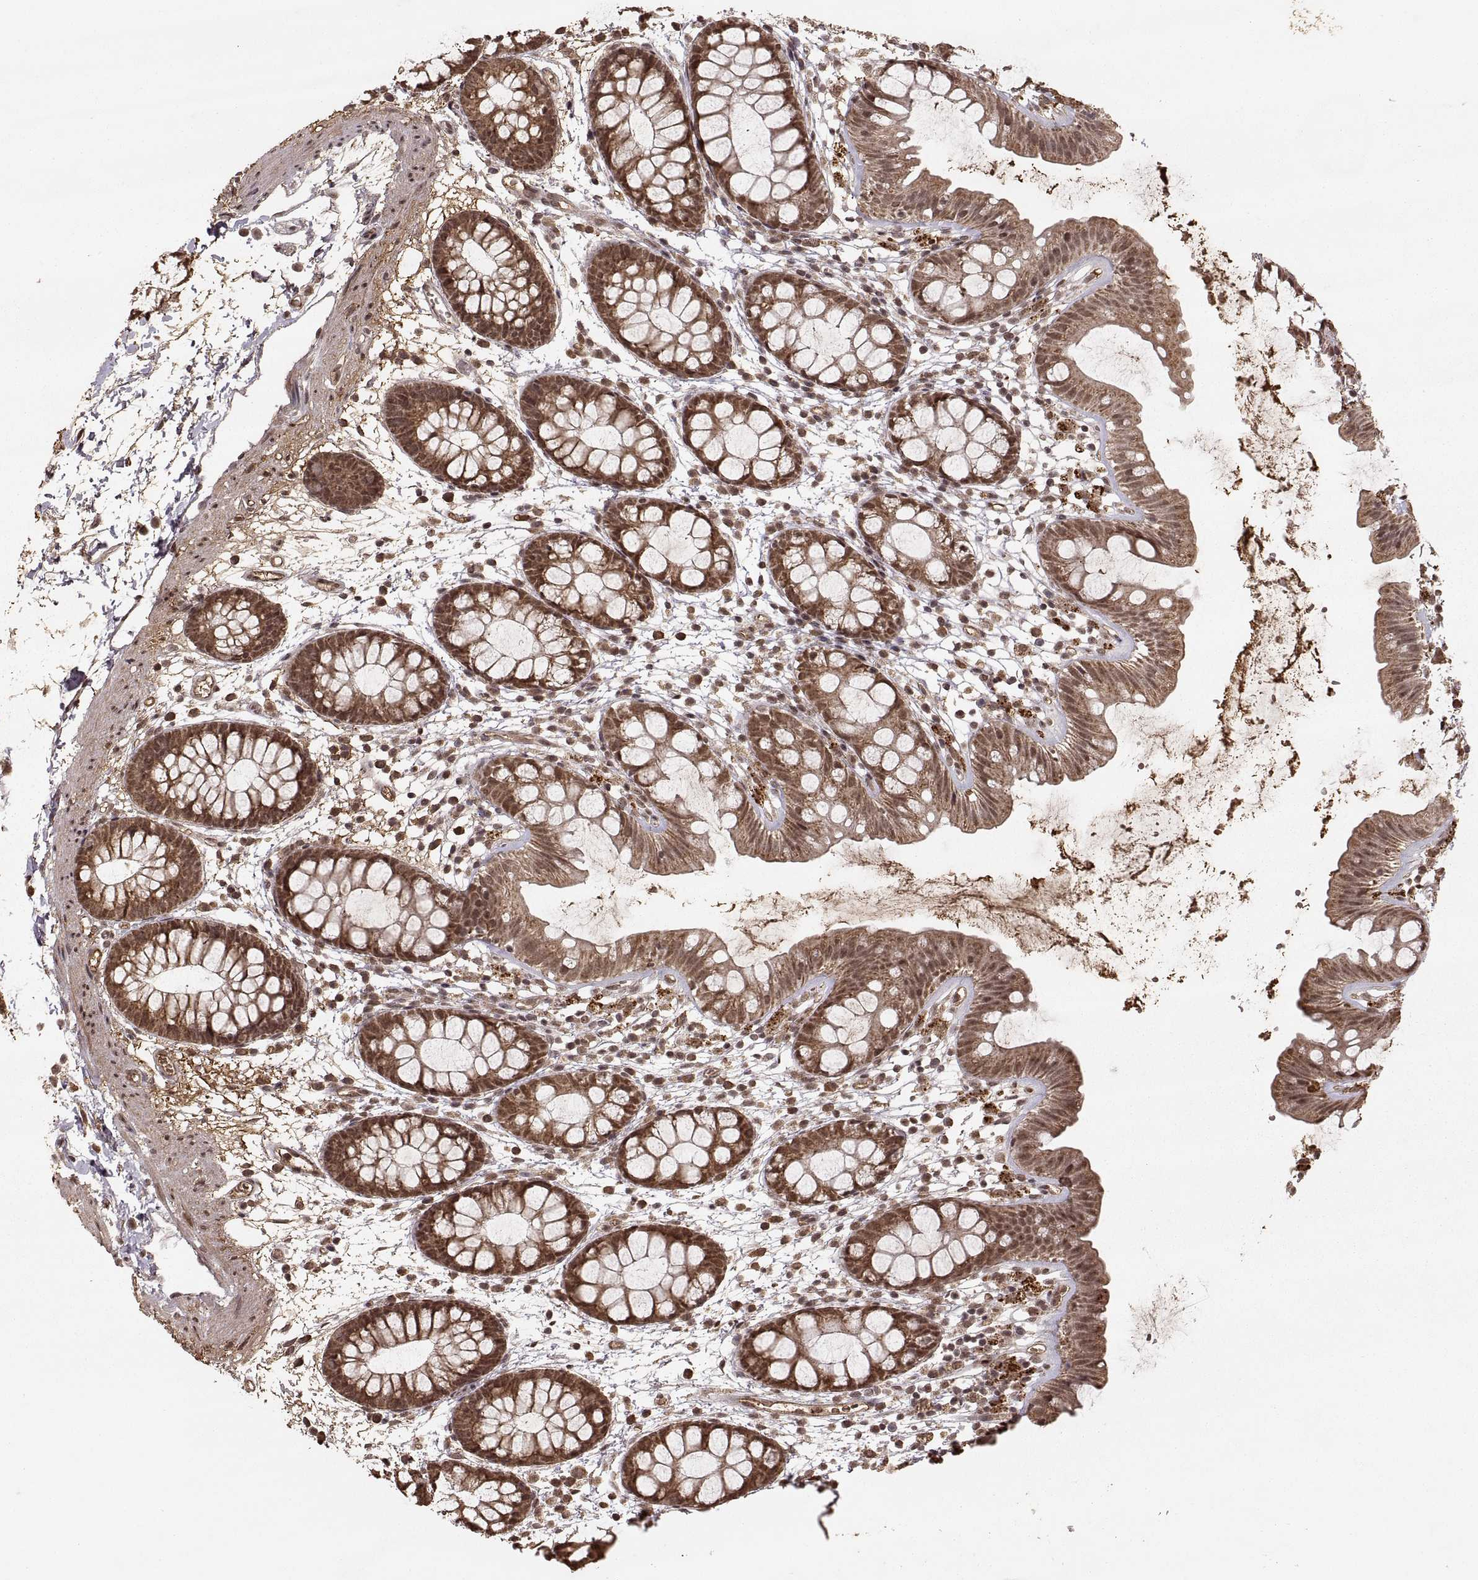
{"staining": {"intensity": "moderate", "quantity": ">75%", "location": "cytoplasmic/membranous,nuclear"}, "tissue": "rectum", "cell_type": "Glandular cells", "image_type": "normal", "snomed": [{"axis": "morphology", "description": "Normal tissue, NOS"}, {"axis": "topography", "description": "Rectum"}], "caption": "Glandular cells demonstrate medium levels of moderate cytoplasmic/membranous,nuclear expression in about >75% of cells in normal human rectum. (brown staining indicates protein expression, while blue staining denotes nuclei).", "gene": "RFT1", "patient": {"sex": "male", "age": 57}}